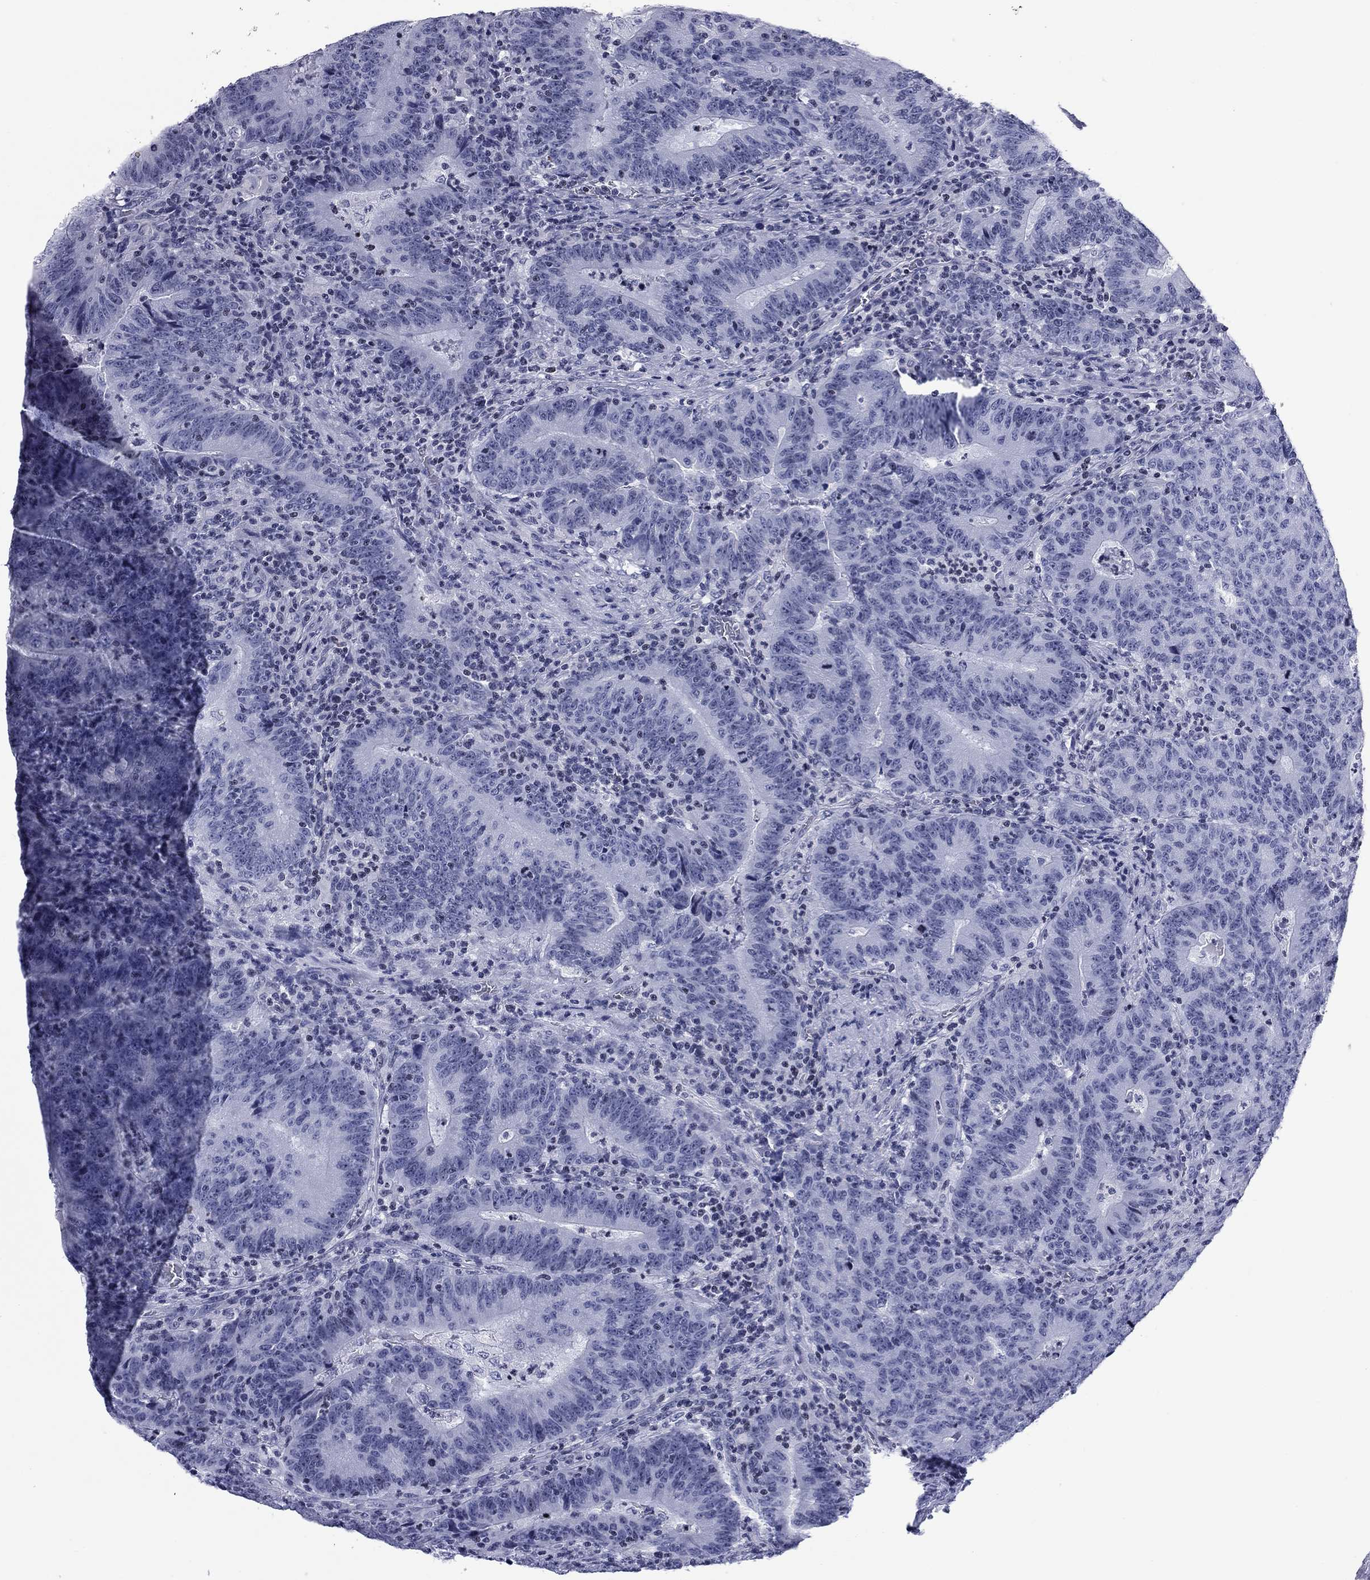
{"staining": {"intensity": "negative", "quantity": "none", "location": "none"}, "tissue": "colorectal cancer", "cell_type": "Tumor cells", "image_type": "cancer", "snomed": [{"axis": "morphology", "description": "Adenocarcinoma, NOS"}, {"axis": "topography", "description": "Colon"}], "caption": "Colorectal adenocarcinoma was stained to show a protein in brown. There is no significant expression in tumor cells.", "gene": "CCDC144A", "patient": {"sex": "female", "age": 75}}